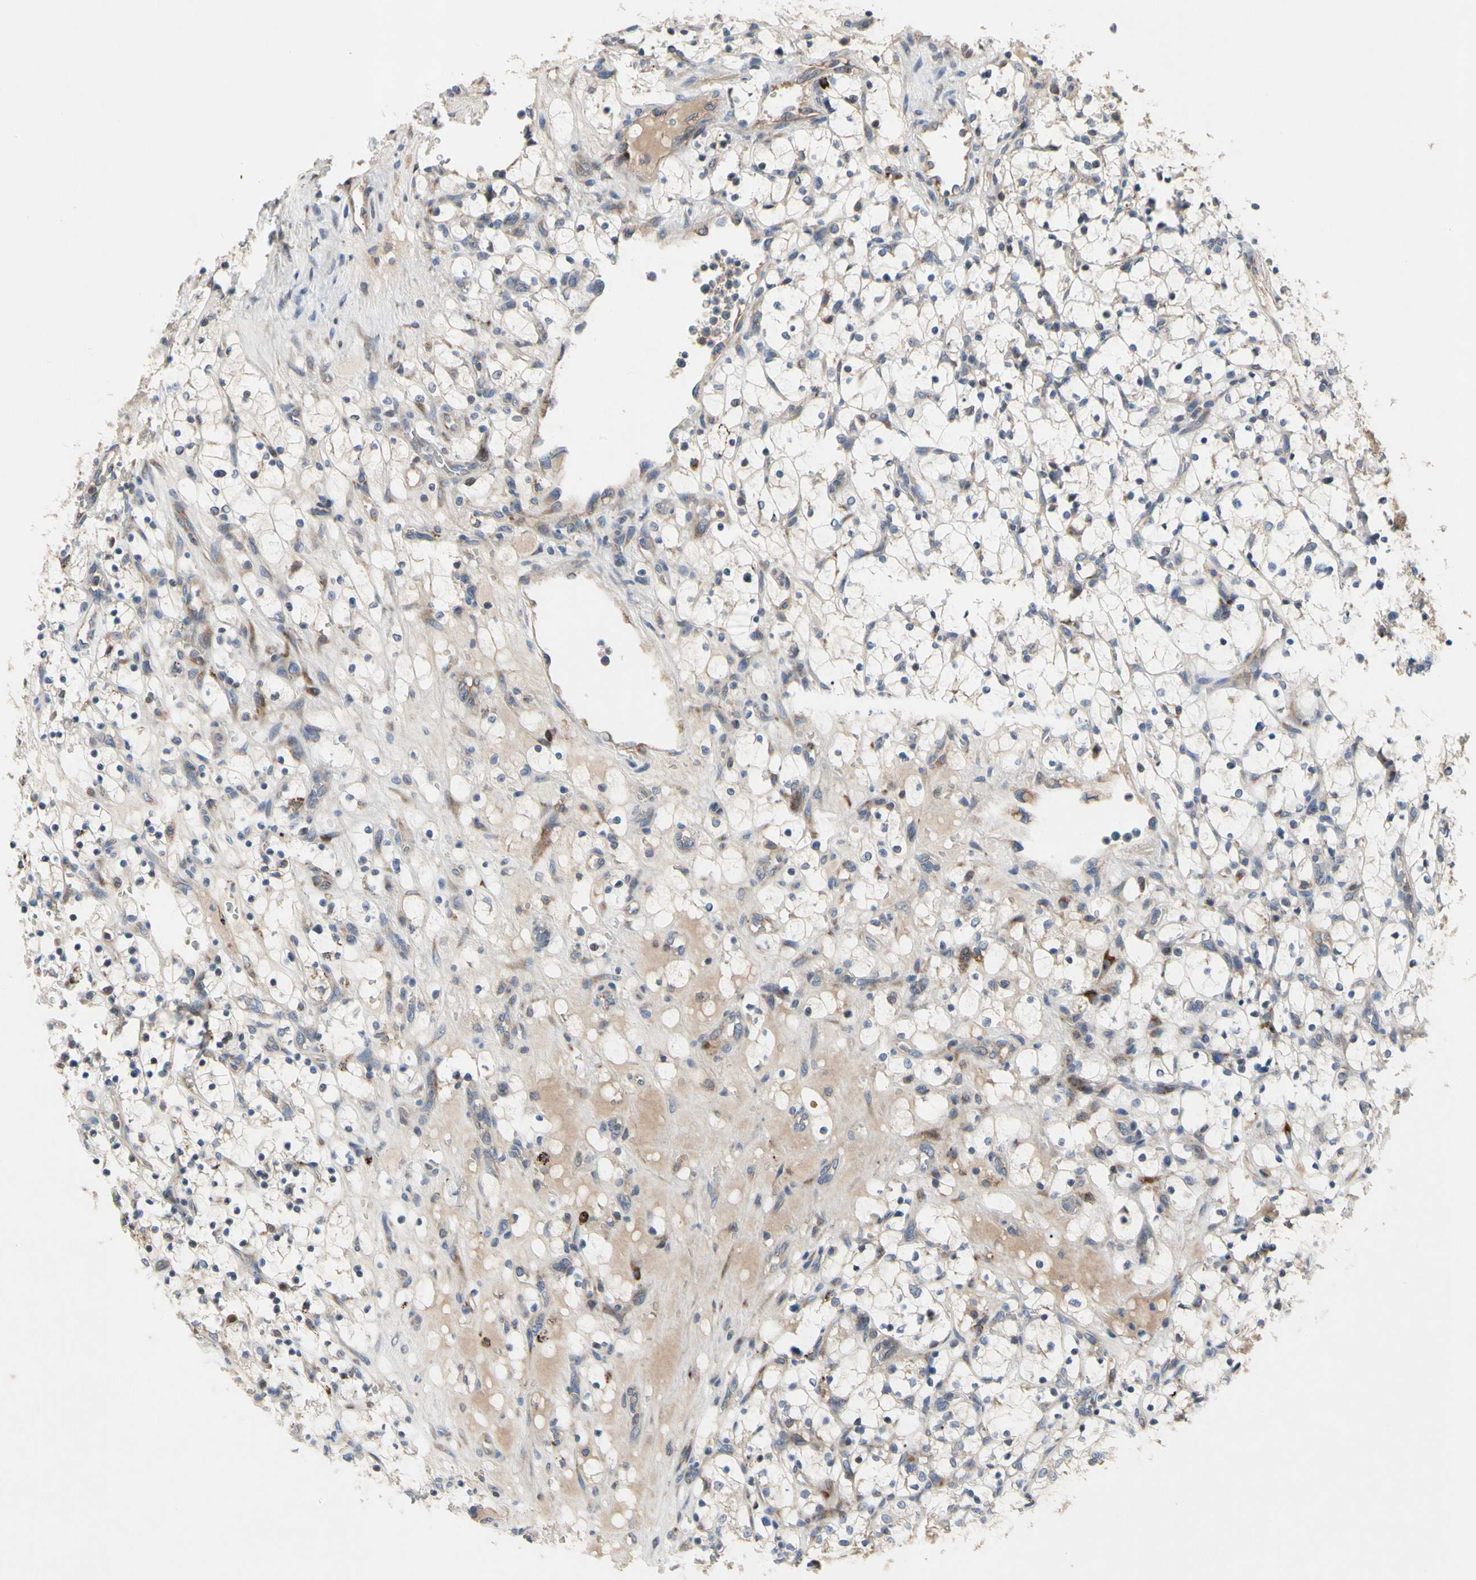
{"staining": {"intensity": "weak", "quantity": "25%-75%", "location": "cytoplasmic/membranous"}, "tissue": "renal cancer", "cell_type": "Tumor cells", "image_type": "cancer", "snomed": [{"axis": "morphology", "description": "Adenocarcinoma, NOS"}, {"axis": "topography", "description": "Kidney"}], "caption": "Tumor cells display low levels of weak cytoplasmic/membranous expression in approximately 25%-75% of cells in human renal cancer.", "gene": "MMEL1", "patient": {"sex": "female", "age": 69}}